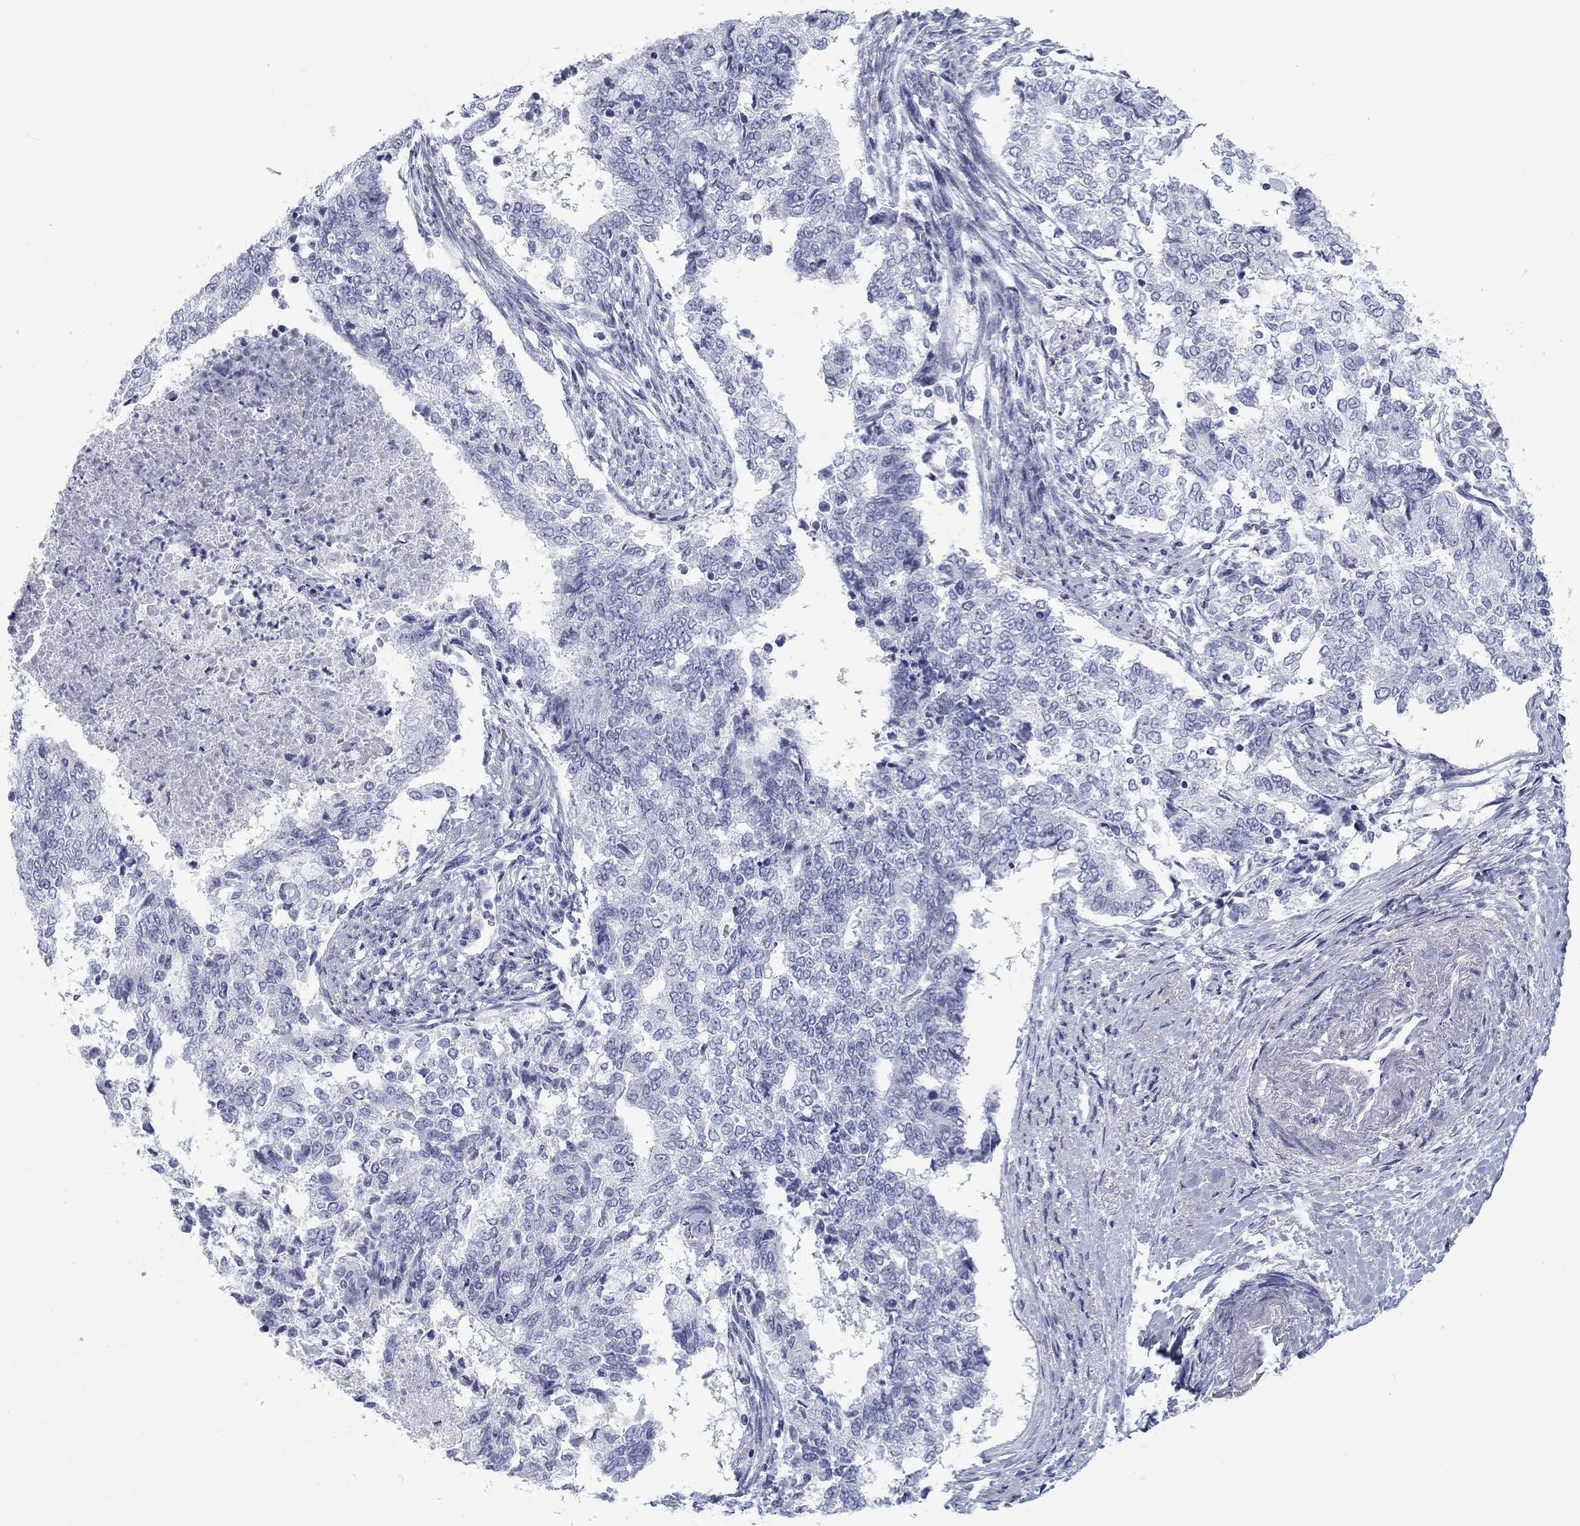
{"staining": {"intensity": "negative", "quantity": "none", "location": "none"}, "tissue": "endometrial cancer", "cell_type": "Tumor cells", "image_type": "cancer", "snomed": [{"axis": "morphology", "description": "Adenocarcinoma, NOS"}, {"axis": "topography", "description": "Endometrium"}], "caption": "A high-resolution photomicrograph shows IHC staining of endometrial cancer, which shows no significant positivity in tumor cells.", "gene": "CALB1", "patient": {"sex": "female", "age": 65}}